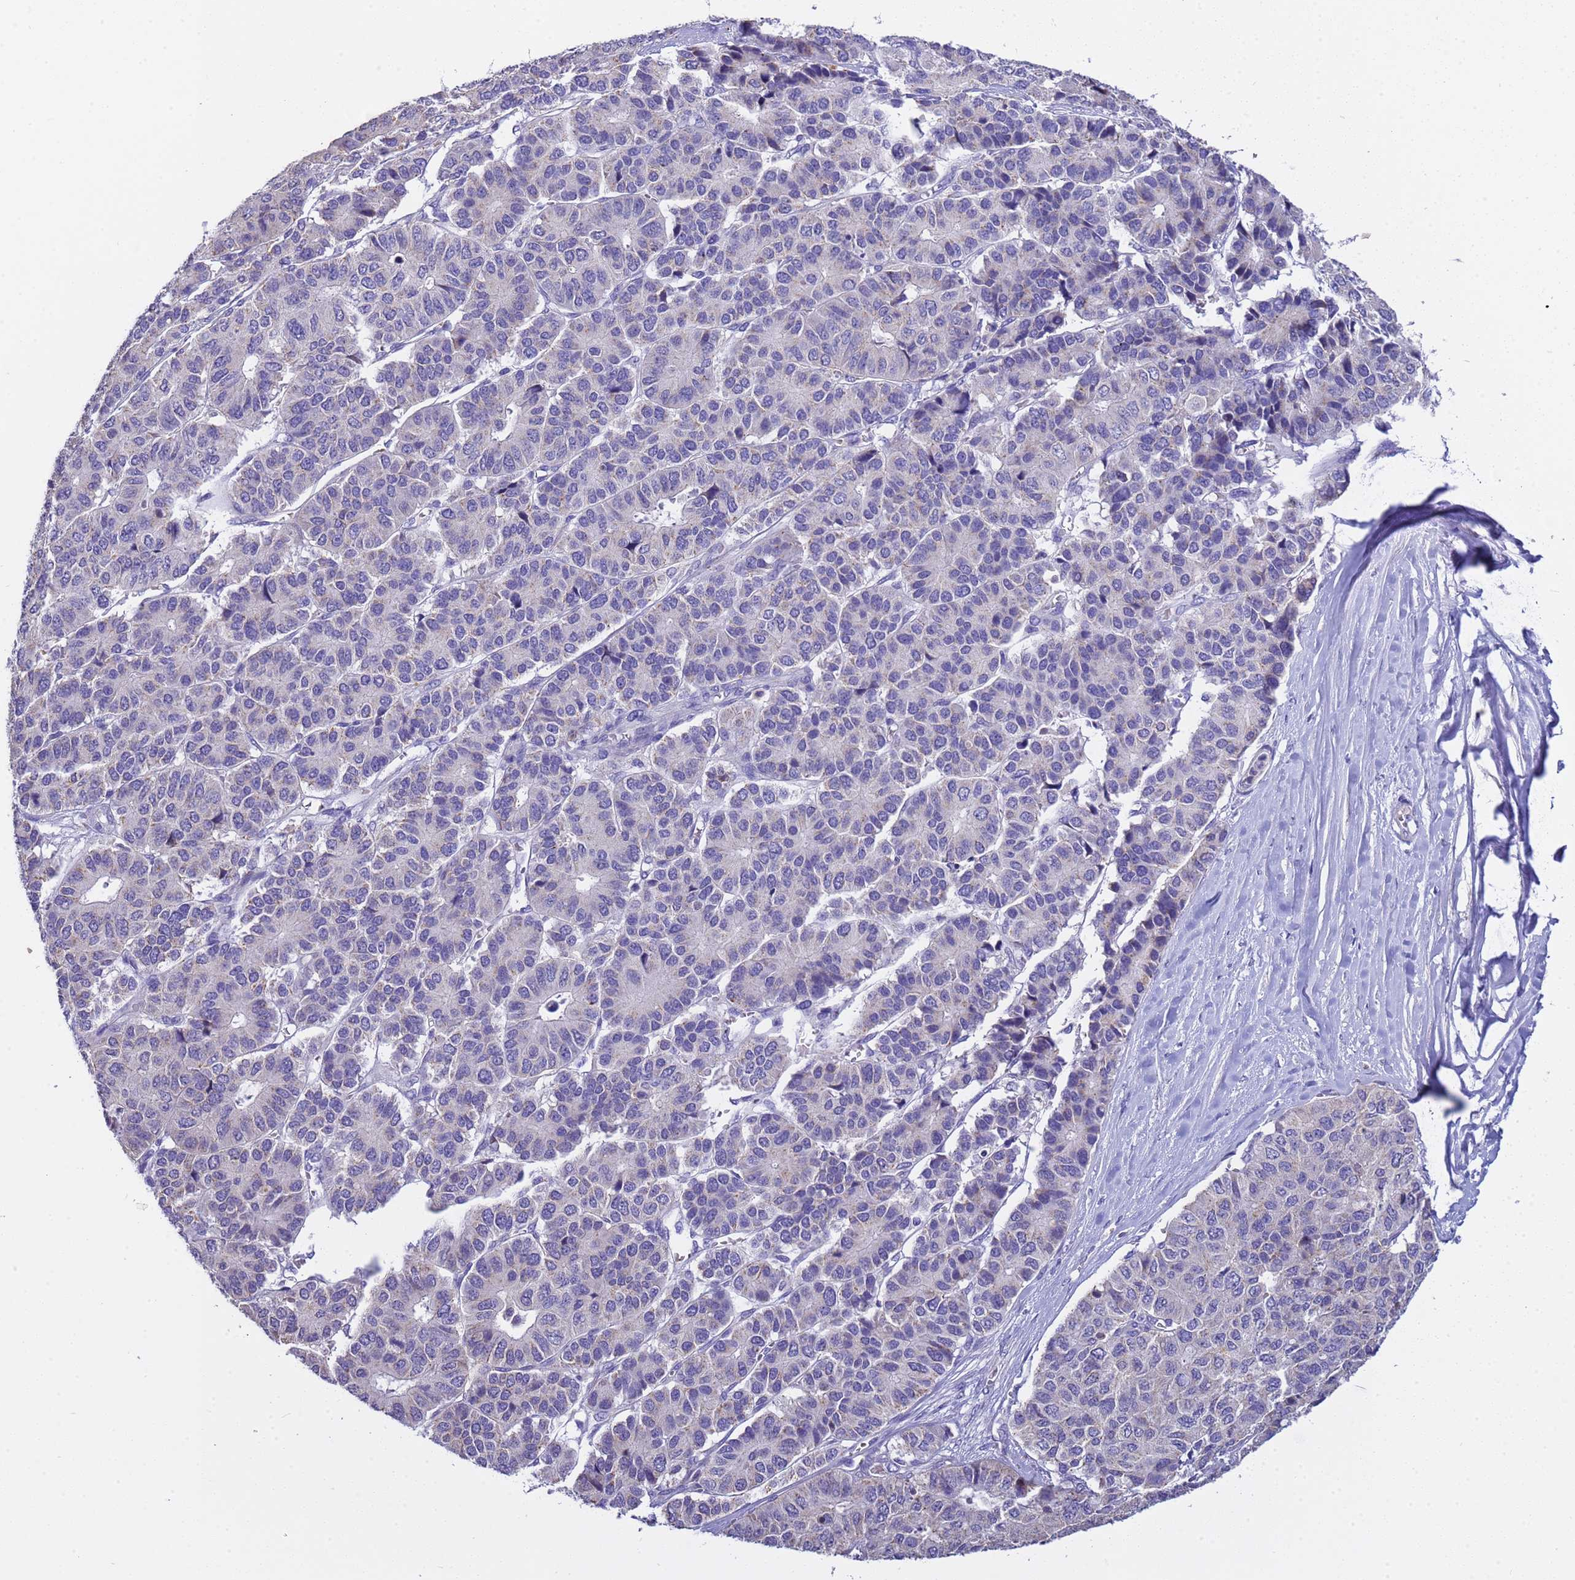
{"staining": {"intensity": "negative", "quantity": "none", "location": "none"}, "tissue": "pancreatic cancer", "cell_type": "Tumor cells", "image_type": "cancer", "snomed": [{"axis": "morphology", "description": "Adenocarcinoma, NOS"}, {"axis": "topography", "description": "Pancreas"}], "caption": "An immunohistochemistry (IHC) image of pancreatic adenocarcinoma is shown. There is no staining in tumor cells of pancreatic adenocarcinoma. (Stains: DAB IHC with hematoxylin counter stain, Microscopy: brightfield microscopy at high magnification).", "gene": "SLC24A3", "patient": {"sex": "male", "age": 50}}